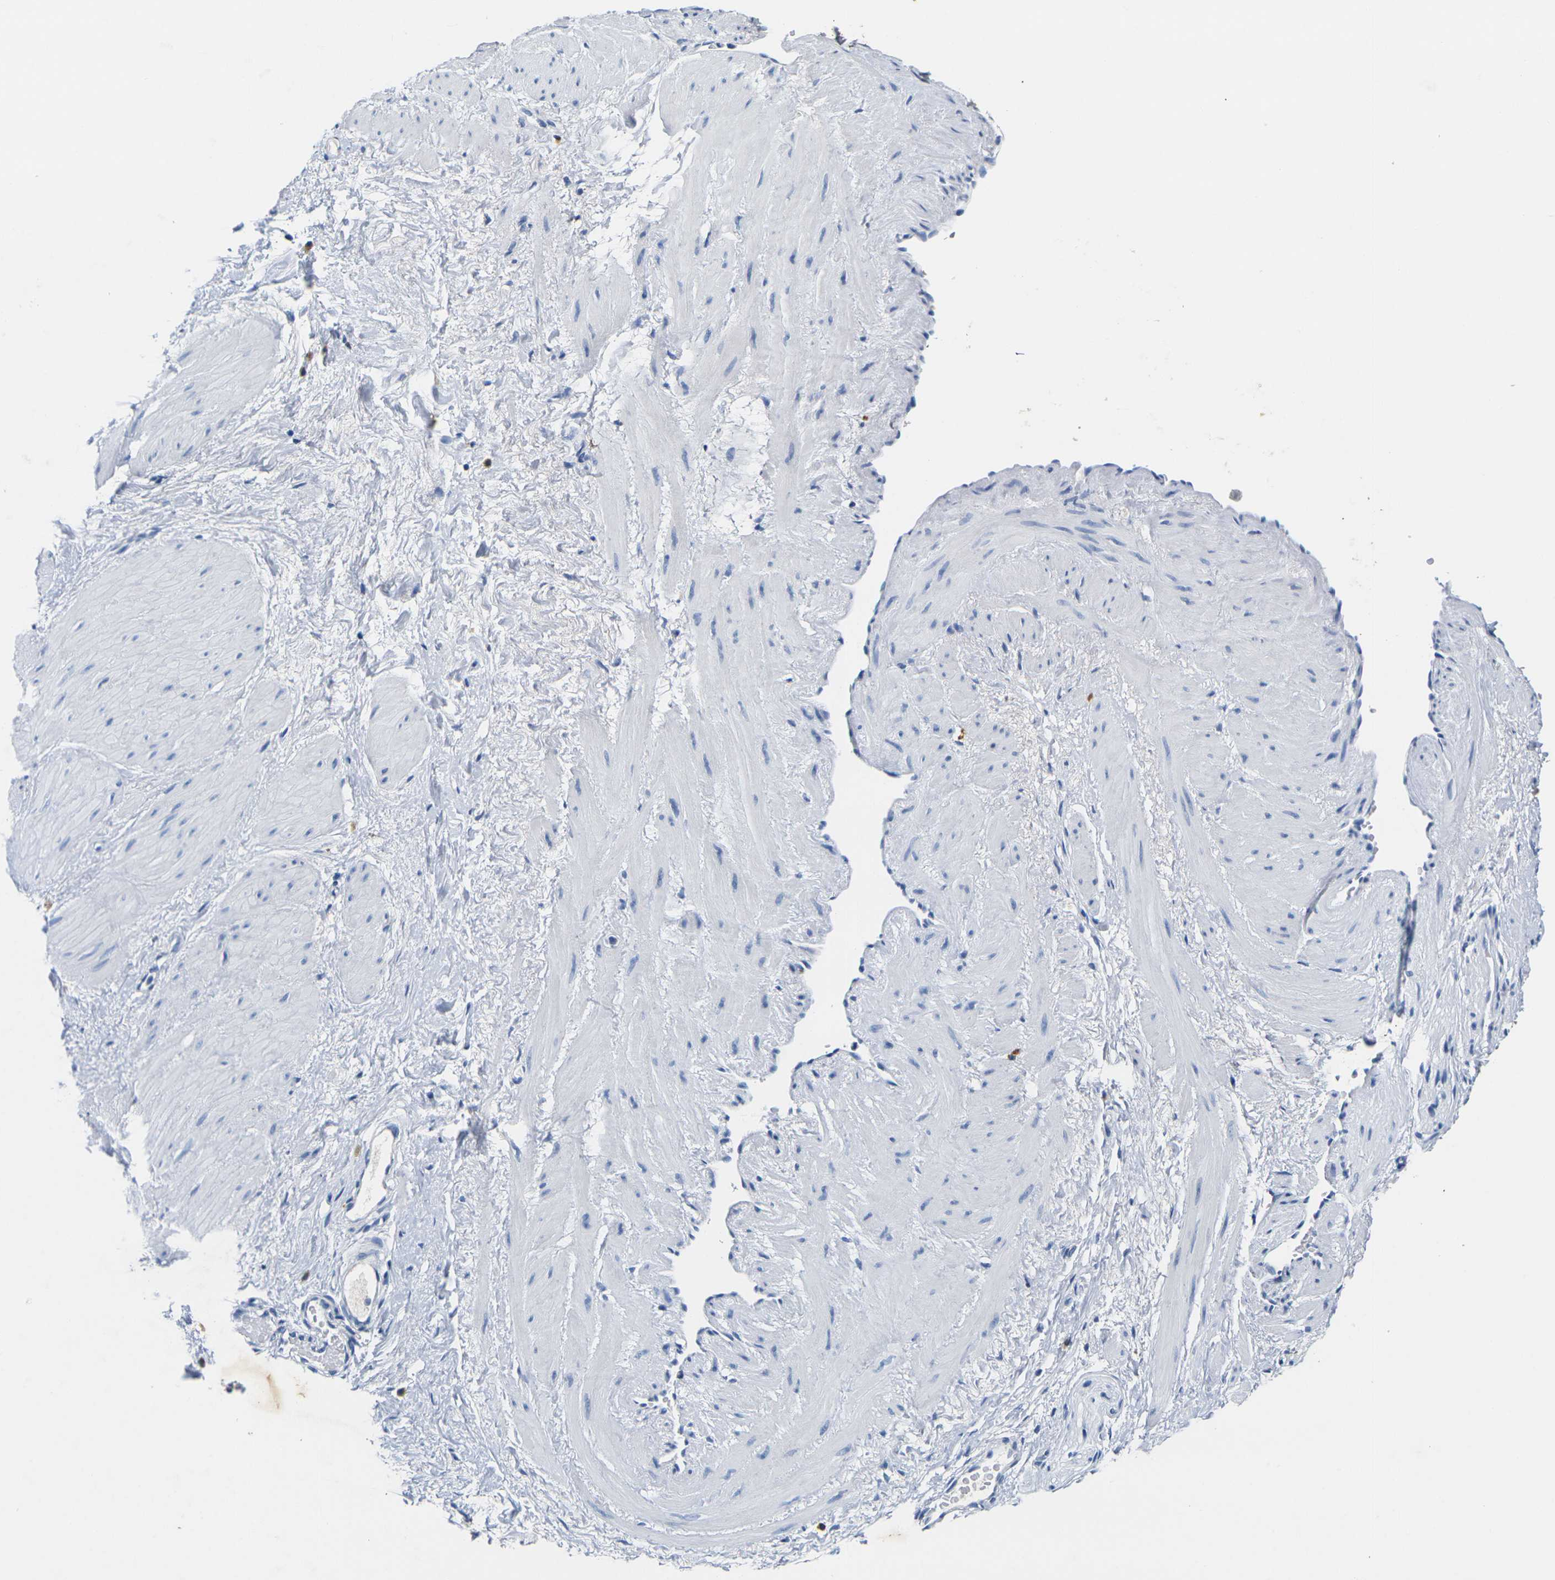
{"staining": {"intensity": "negative", "quantity": "none", "location": "none"}, "tissue": "adipose tissue", "cell_type": "Adipocytes", "image_type": "normal", "snomed": [{"axis": "morphology", "description": "Normal tissue, NOS"}, {"axis": "topography", "description": "Soft tissue"}, {"axis": "topography", "description": "Vascular tissue"}], "caption": "IHC image of unremarkable adipose tissue: human adipose tissue stained with DAB (3,3'-diaminobenzidine) displays no significant protein staining in adipocytes.", "gene": "NOCT", "patient": {"sex": "female", "age": 35}}